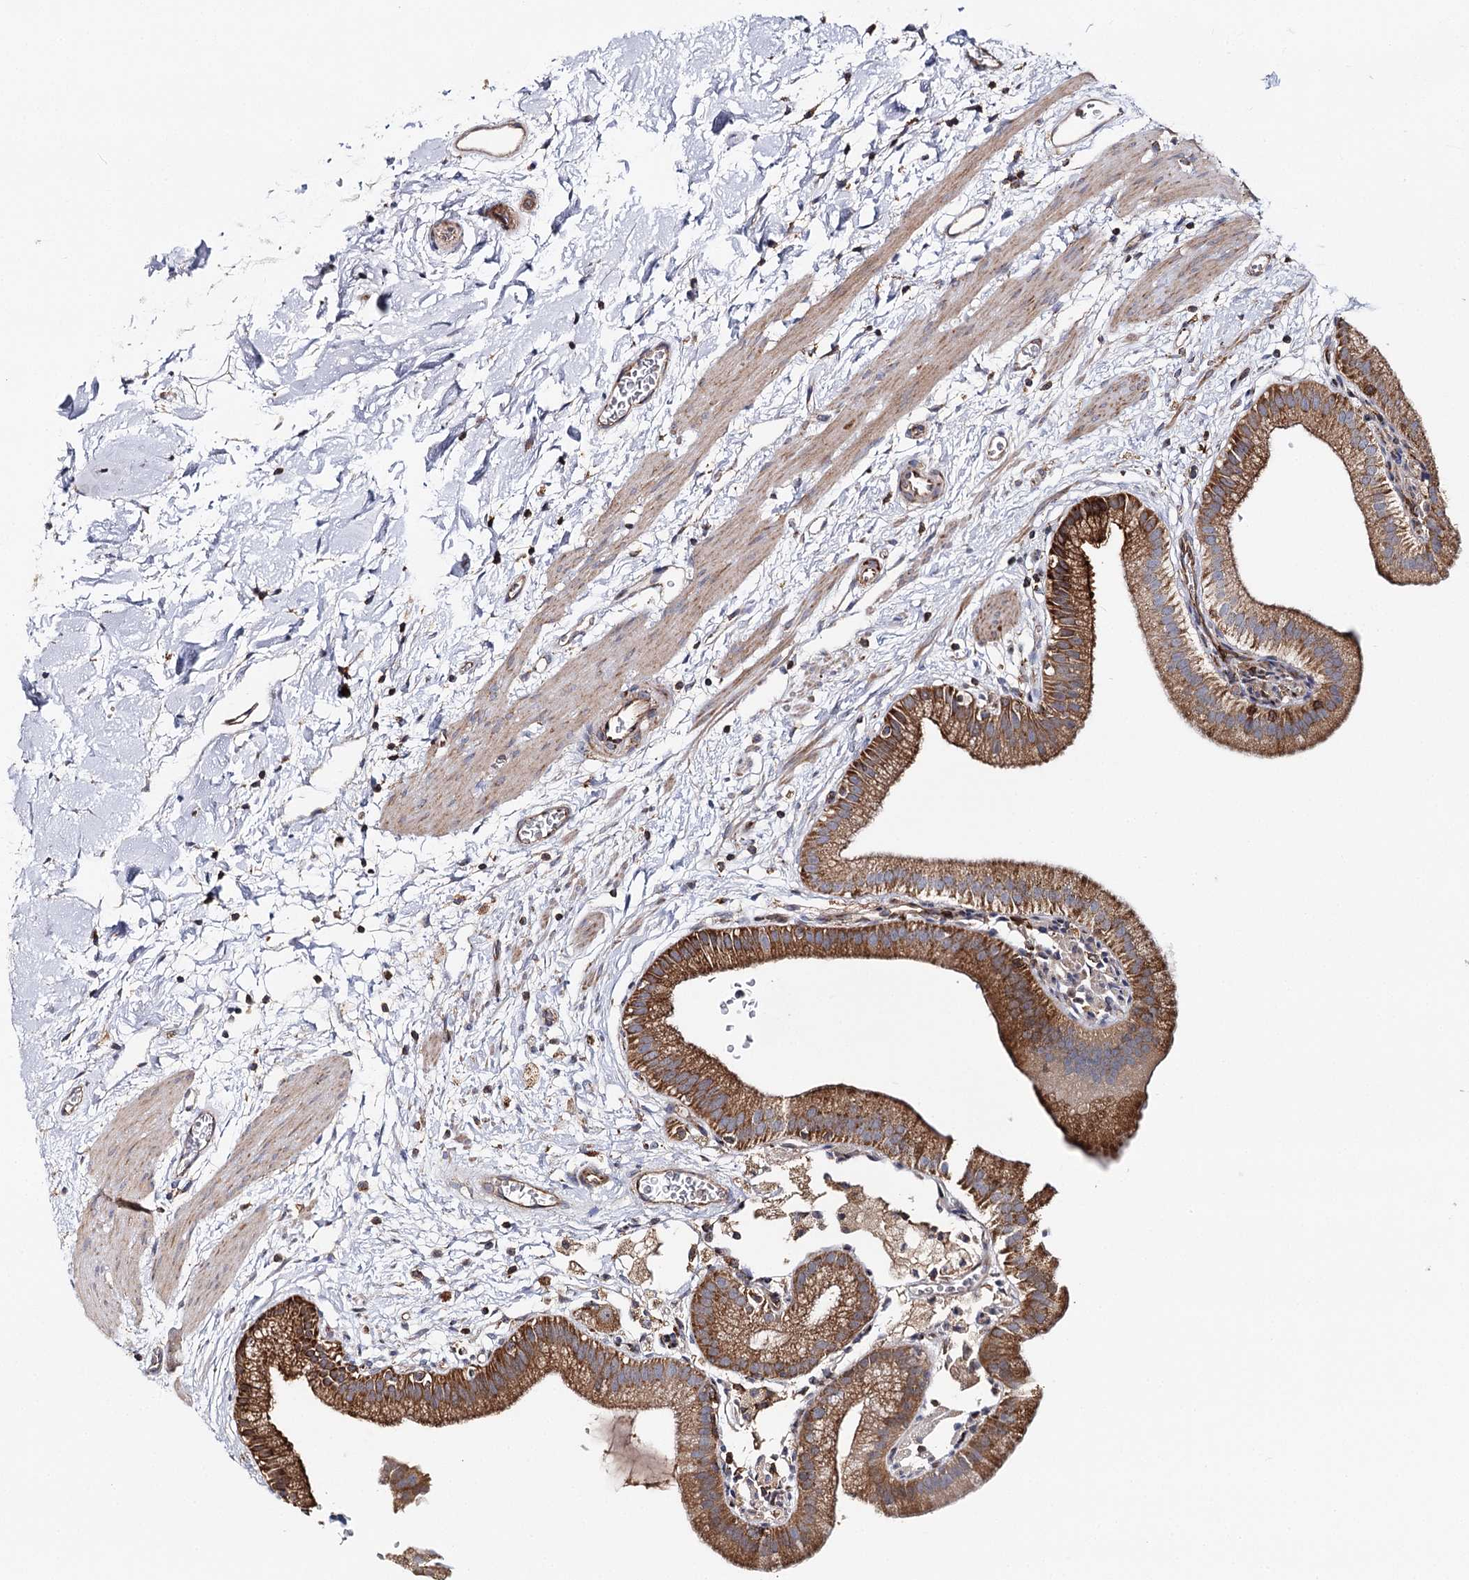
{"staining": {"intensity": "moderate", "quantity": ">75%", "location": "cytoplasmic/membranous"}, "tissue": "gallbladder", "cell_type": "Glandular cells", "image_type": "normal", "snomed": [{"axis": "morphology", "description": "Normal tissue, NOS"}, {"axis": "topography", "description": "Gallbladder"}], "caption": "The immunohistochemical stain labels moderate cytoplasmic/membranous expression in glandular cells of normal gallbladder. (DAB = brown stain, brightfield microscopy at high magnification).", "gene": "SEC24B", "patient": {"sex": "male", "age": 55}}